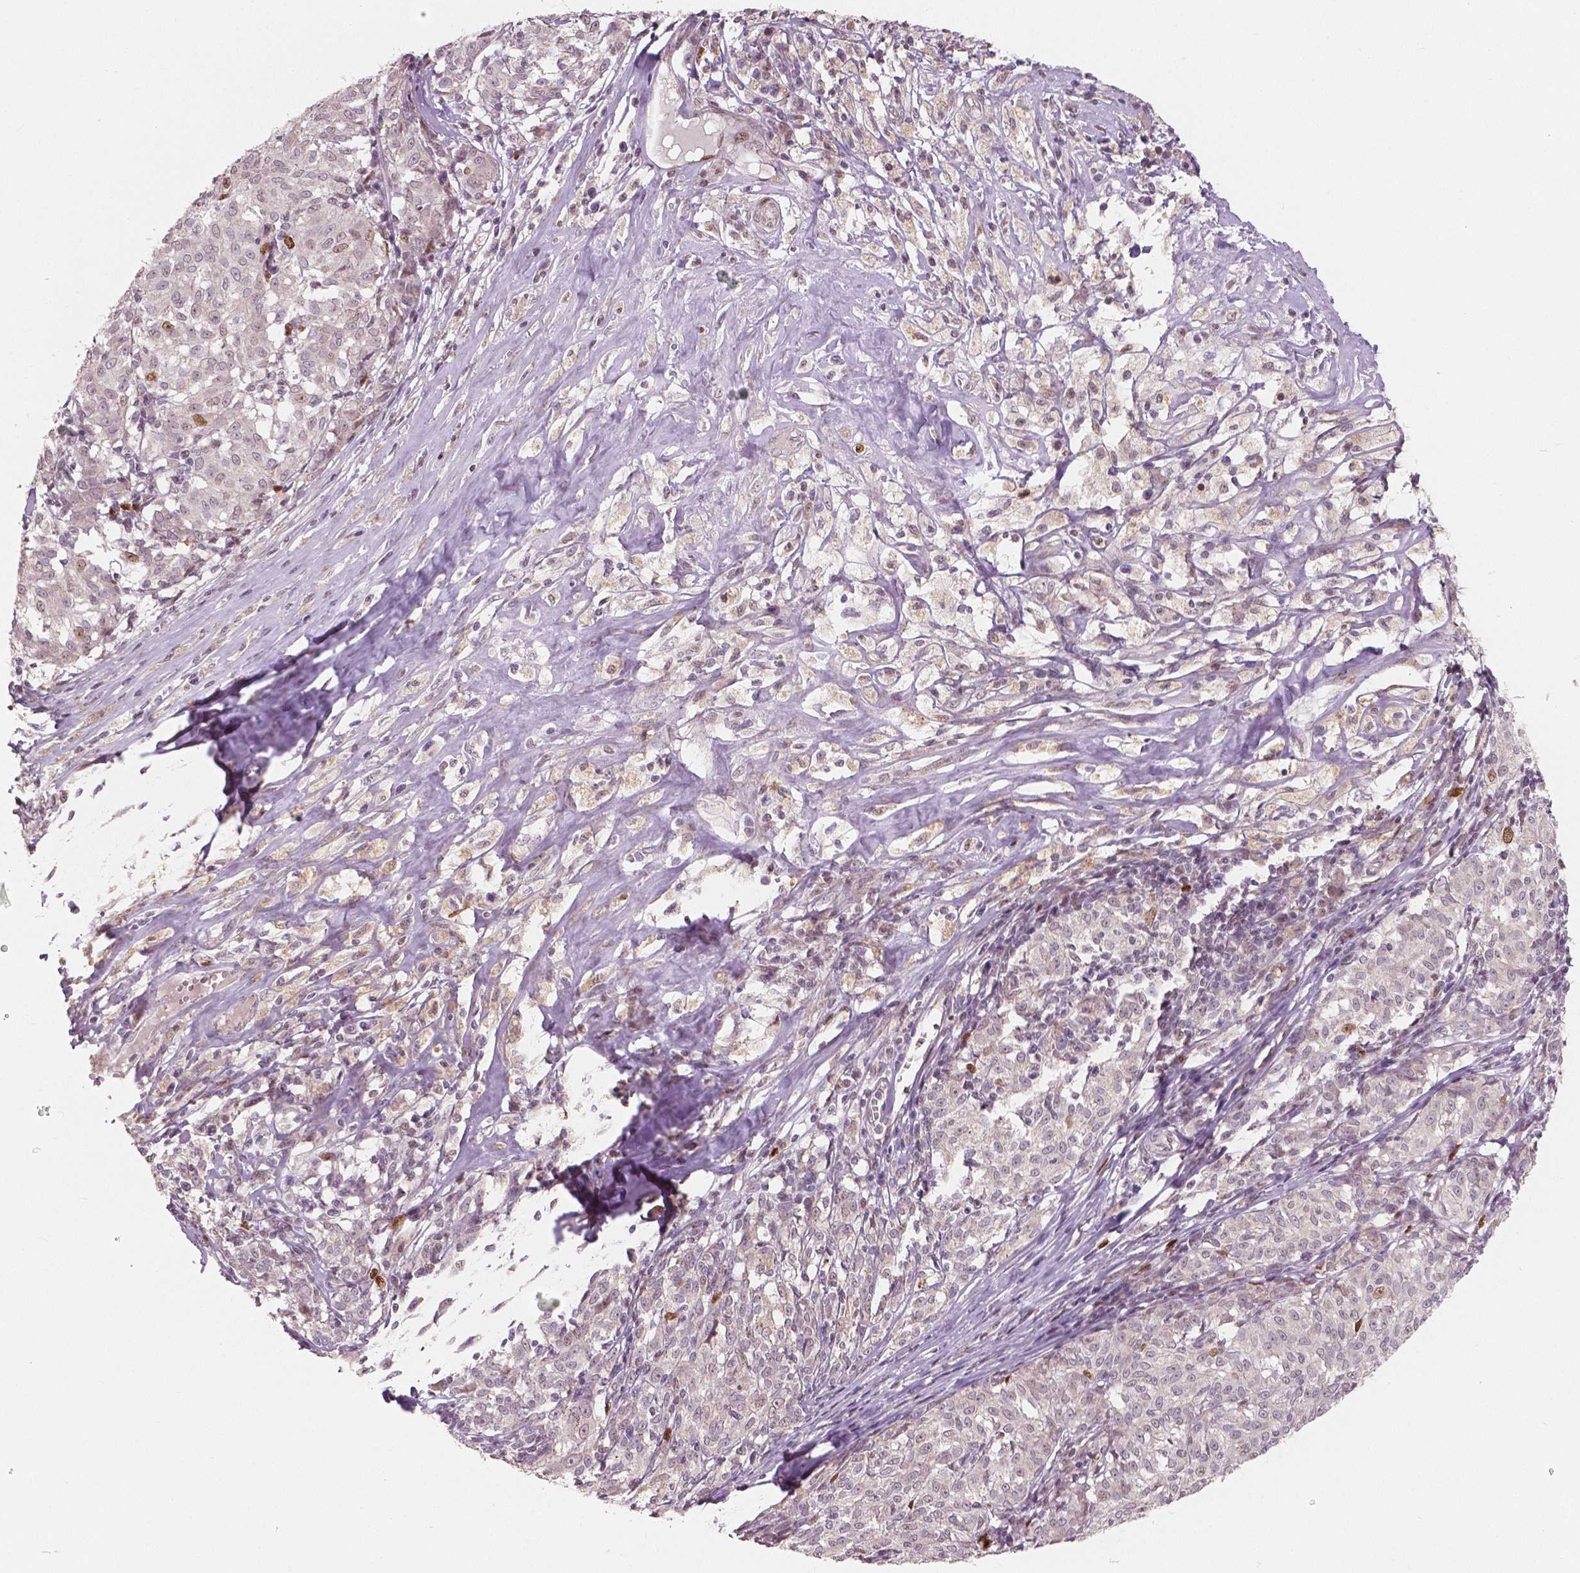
{"staining": {"intensity": "moderate", "quantity": "<25%", "location": "nuclear"}, "tissue": "melanoma", "cell_type": "Tumor cells", "image_type": "cancer", "snomed": [{"axis": "morphology", "description": "Malignant melanoma, NOS"}, {"axis": "topography", "description": "Skin"}], "caption": "DAB (3,3'-diaminobenzidine) immunohistochemical staining of human malignant melanoma exhibits moderate nuclear protein staining in about <25% of tumor cells.", "gene": "NSD2", "patient": {"sex": "female", "age": 72}}